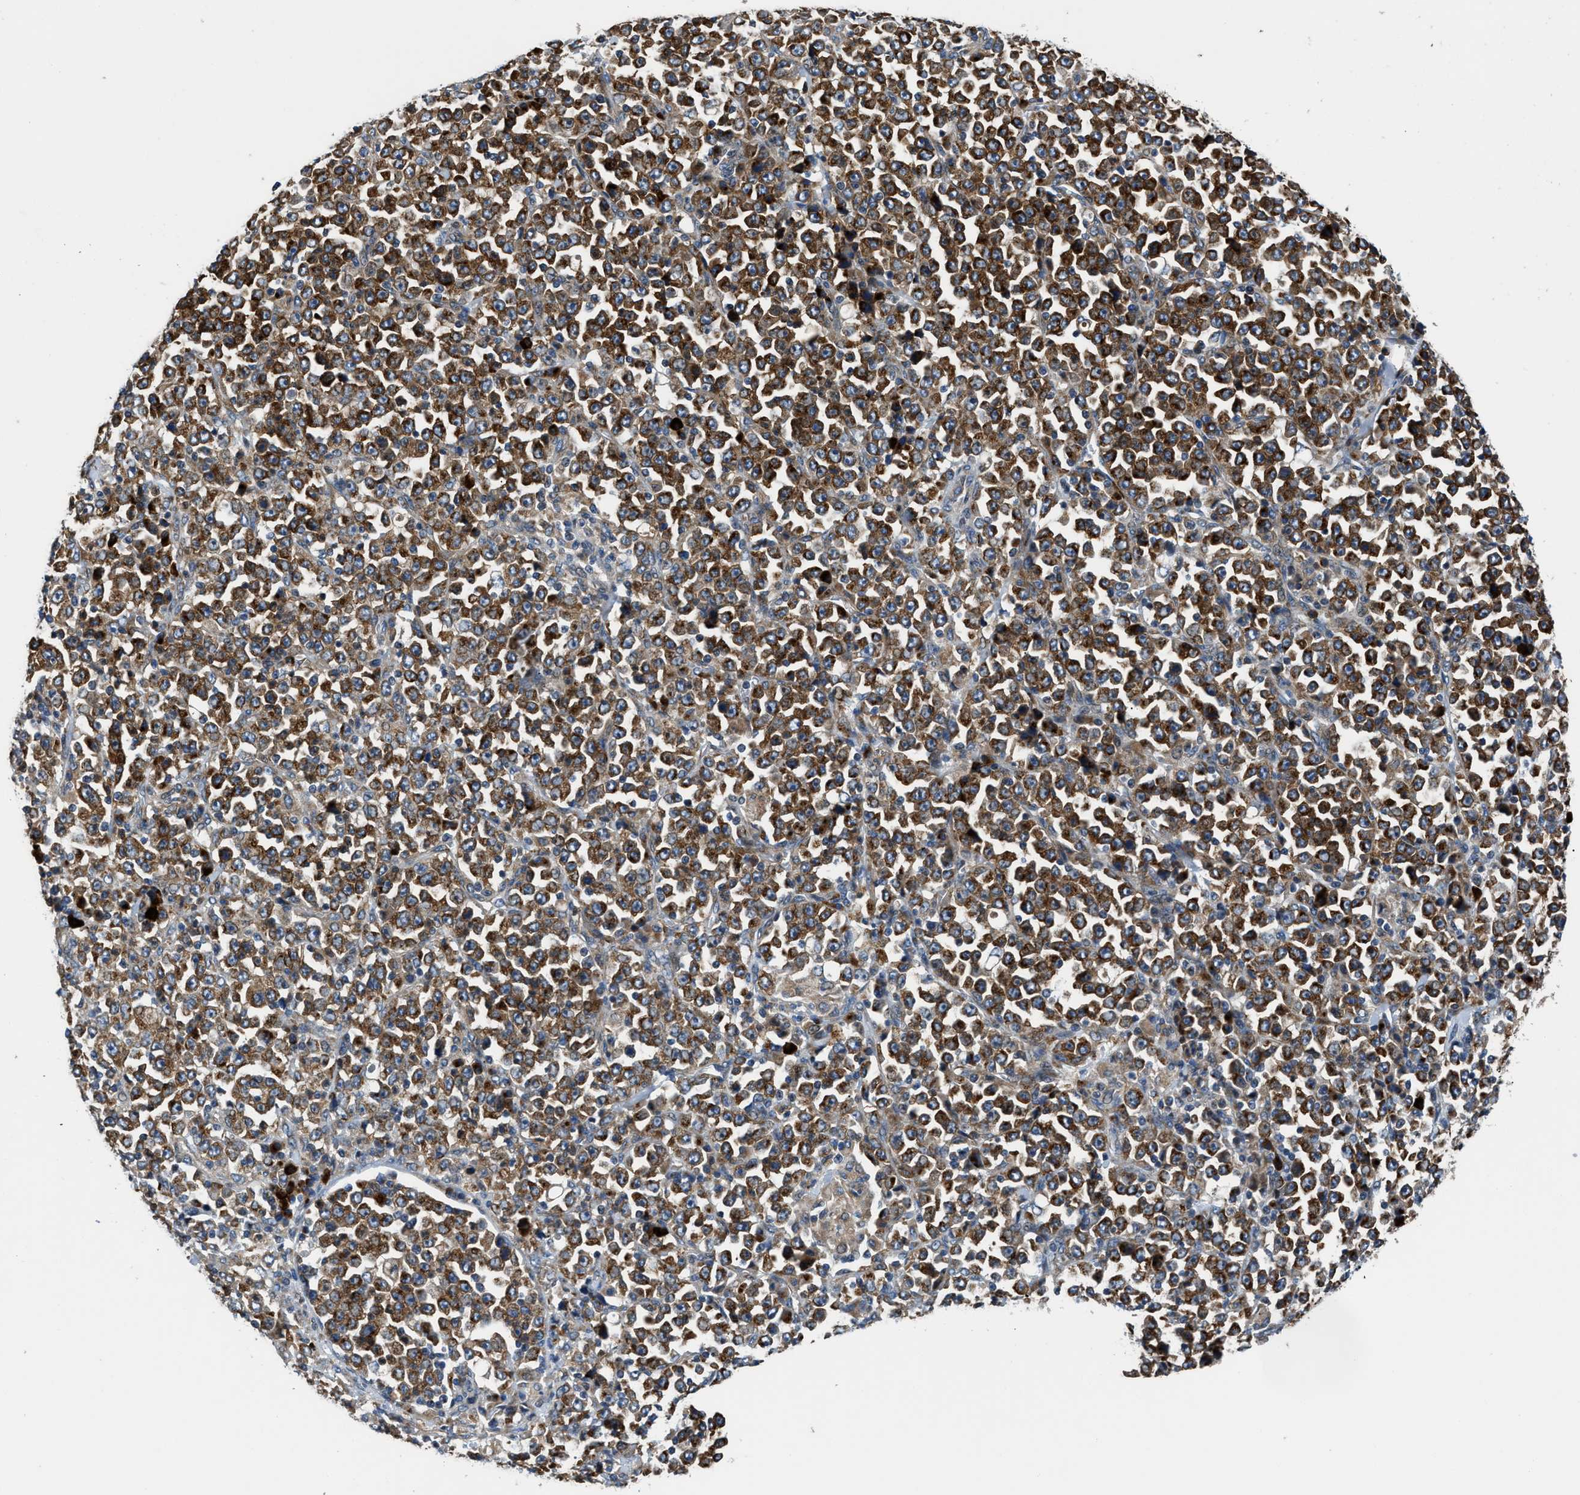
{"staining": {"intensity": "strong", "quantity": ">75%", "location": "cytoplasmic/membranous"}, "tissue": "stomach cancer", "cell_type": "Tumor cells", "image_type": "cancer", "snomed": [{"axis": "morphology", "description": "Normal tissue, NOS"}, {"axis": "morphology", "description": "Adenocarcinoma, NOS"}, {"axis": "topography", "description": "Stomach, upper"}, {"axis": "topography", "description": "Stomach"}], "caption": "DAB immunohistochemical staining of human stomach adenocarcinoma demonstrates strong cytoplasmic/membranous protein expression in about >75% of tumor cells.", "gene": "FUT8", "patient": {"sex": "male", "age": 59}}